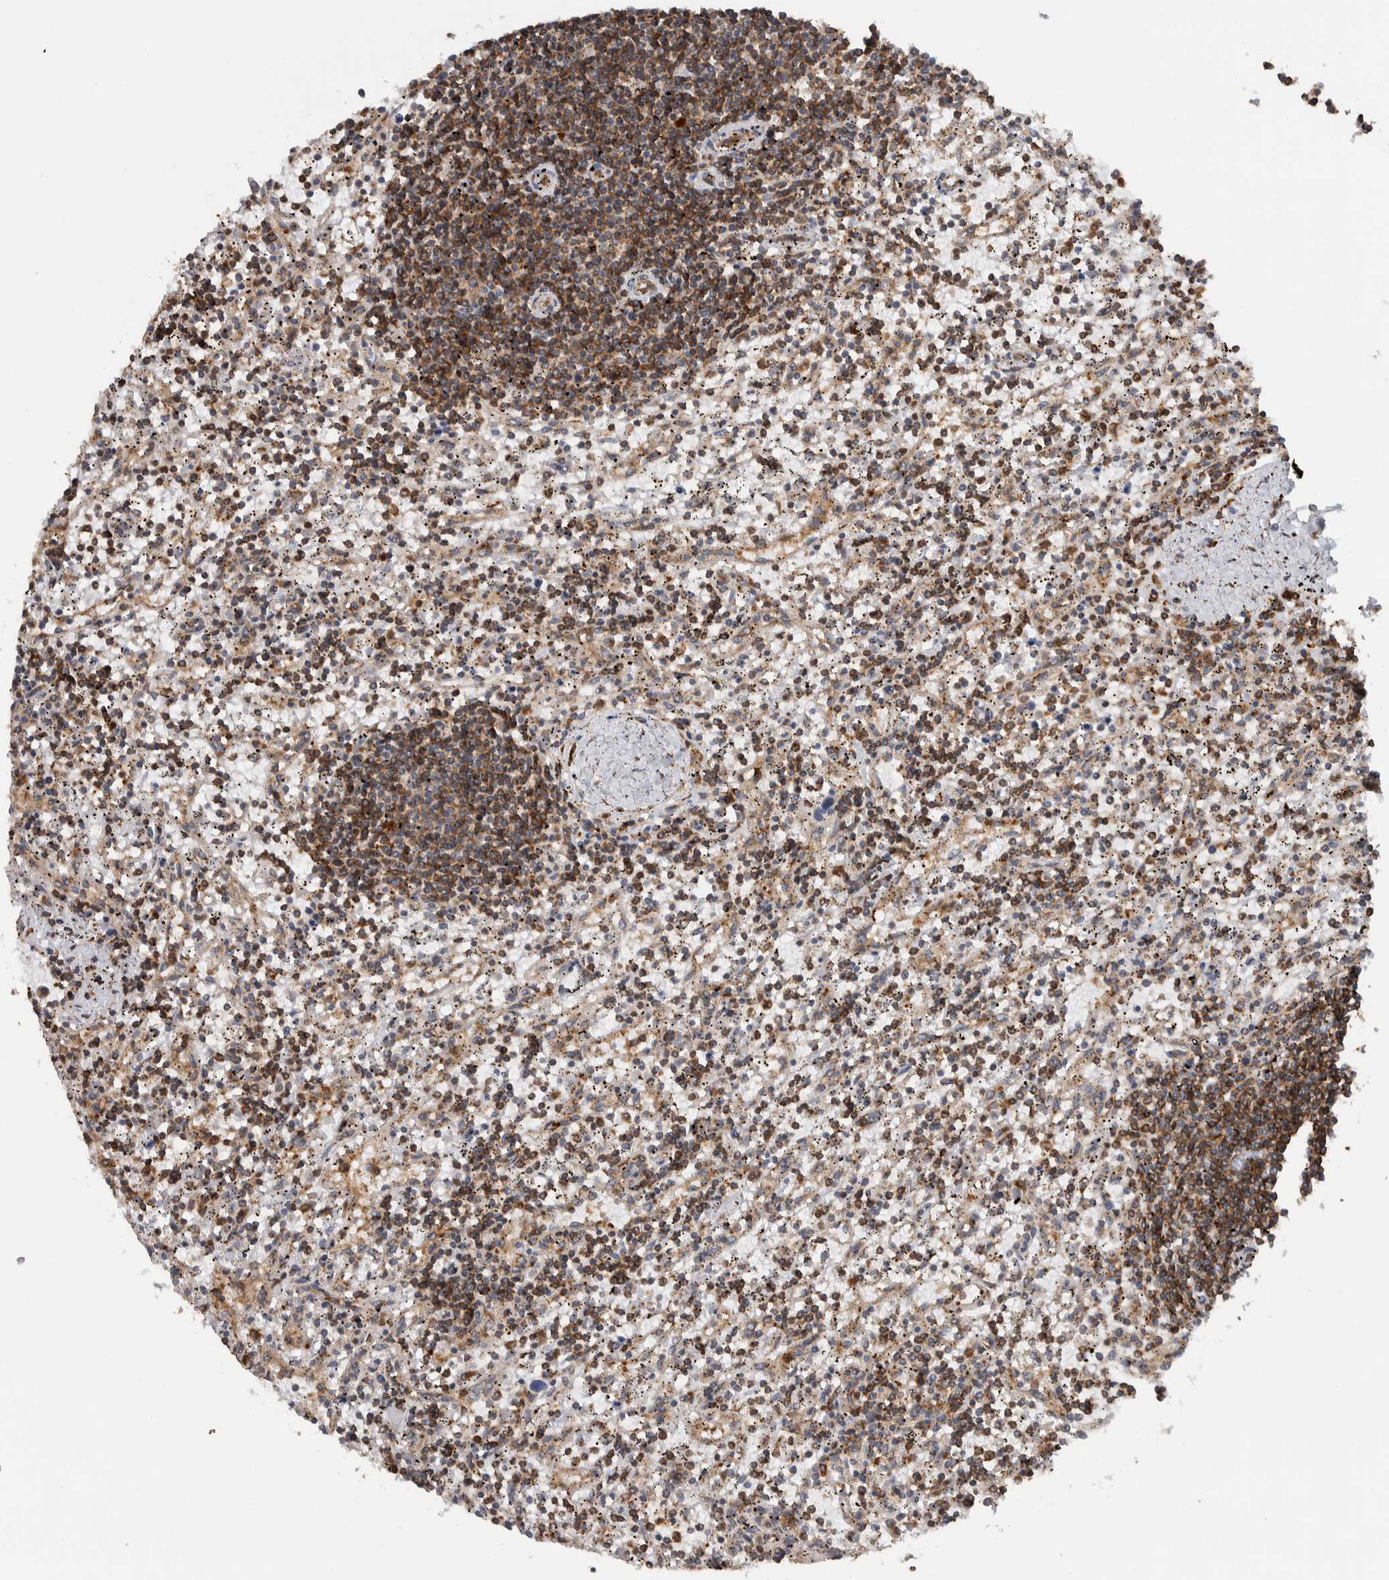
{"staining": {"intensity": "moderate", "quantity": ">75%", "location": "cytoplasmic/membranous"}, "tissue": "lymphoma", "cell_type": "Tumor cells", "image_type": "cancer", "snomed": [{"axis": "morphology", "description": "Malignant lymphoma, non-Hodgkin's type, Low grade"}, {"axis": "topography", "description": "Spleen"}], "caption": "The micrograph shows immunohistochemical staining of lymphoma. There is moderate cytoplasmic/membranous expression is present in approximately >75% of tumor cells.", "gene": "EIF3H", "patient": {"sex": "male", "age": 76}}